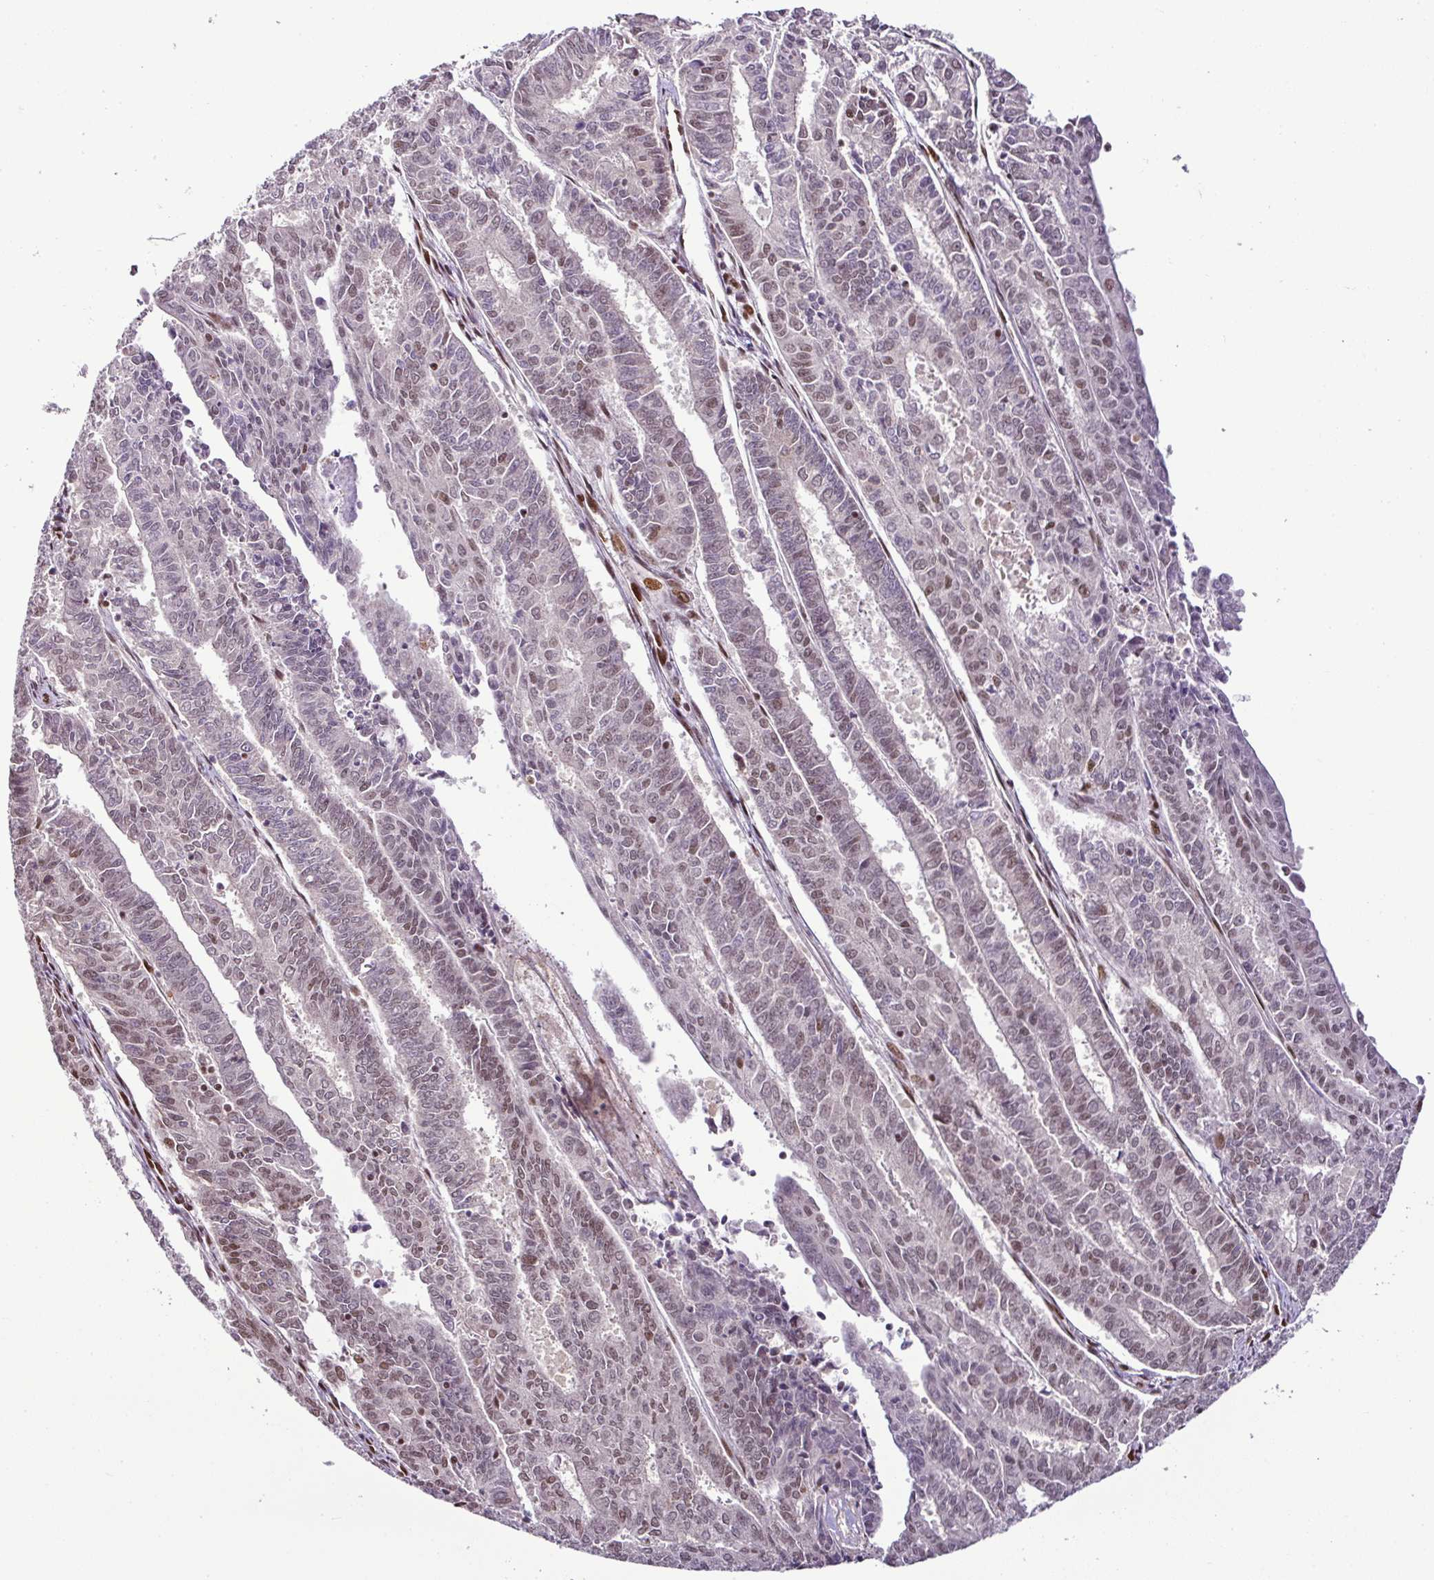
{"staining": {"intensity": "moderate", "quantity": "25%-75%", "location": "nuclear"}, "tissue": "endometrial cancer", "cell_type": "Tumor cells", "image_type": "cancer", "snomed": [{"axis": "morphology", "description": "Adenocarcinoma, NOS"}, {"axis": "topography", "description": "Endometrium"}], "caption": "Protein analysis of endometrial adenocarcinoma tissue displays moderate nuclear positivity in approximately 25%-75% of tumor cells. Ihc stains the protein in brown and the nuclei are stained blue.", "gene": "PGAP4", "patient": {"sex": "female", "age": 59}}